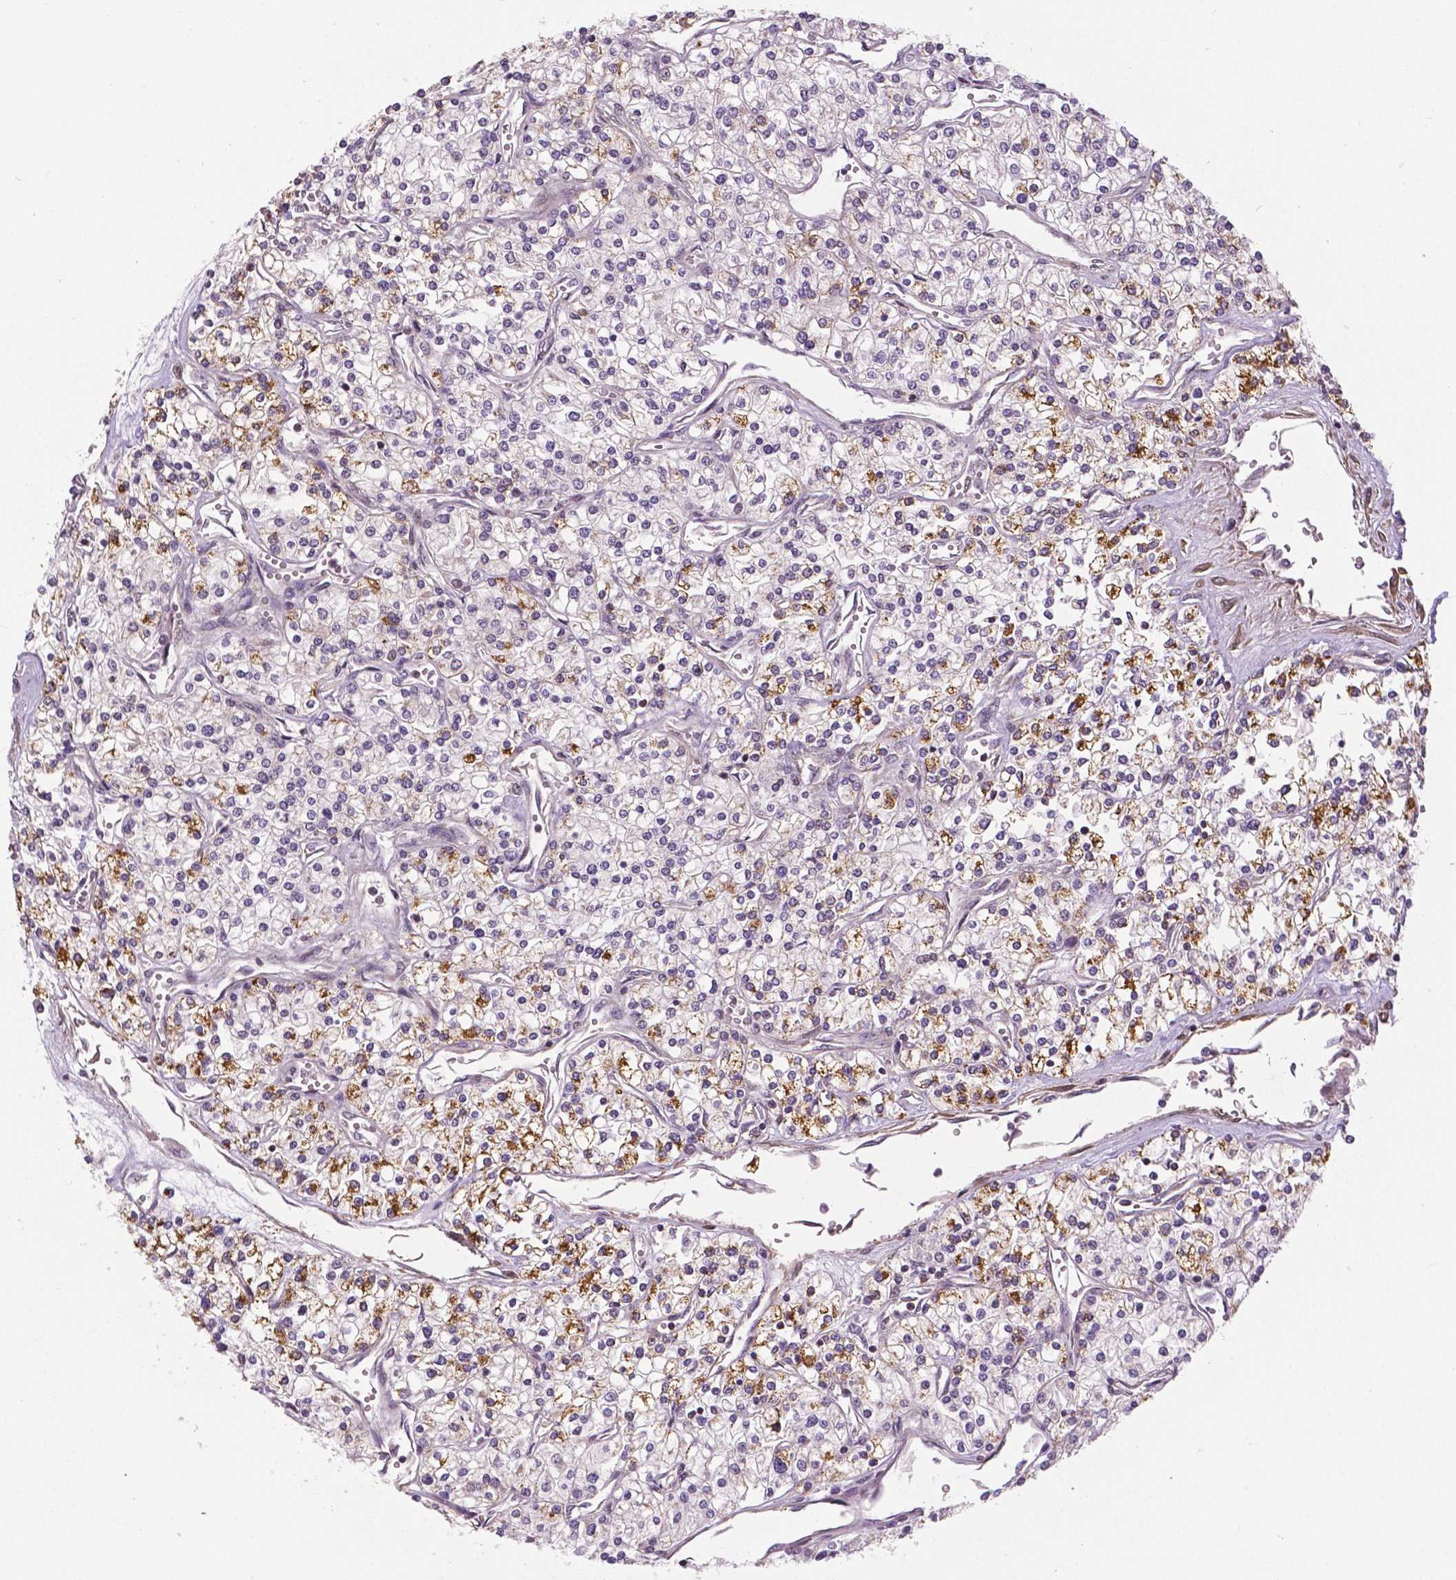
{"staining": {"intensity": "moderate", "quantity": "<25%", "location": "cytoplasmic/membranous"}, "tissue": "renal cancer", "cell_type": "Tumor cells", "image_type": "cancer", "snomed": [{"axis": "morphology", "description": "Adenocarcinoma, NOS"}, {"axis": "topography", "description": "Kidney"}], "caption": "Immunohistochemistry (IHC) image of neoplastic tissue: human renal cancer (adenocarcinoma) stained using immunohistochemistry displays low levels of moderate protein expression localized specifically in the cytoplasmic/membranous of tumor cells, appearing as a cytoplasmic/membranous brown color.", "gene": "ANXA13", "patient": {"sex": "male", "age": 80}}